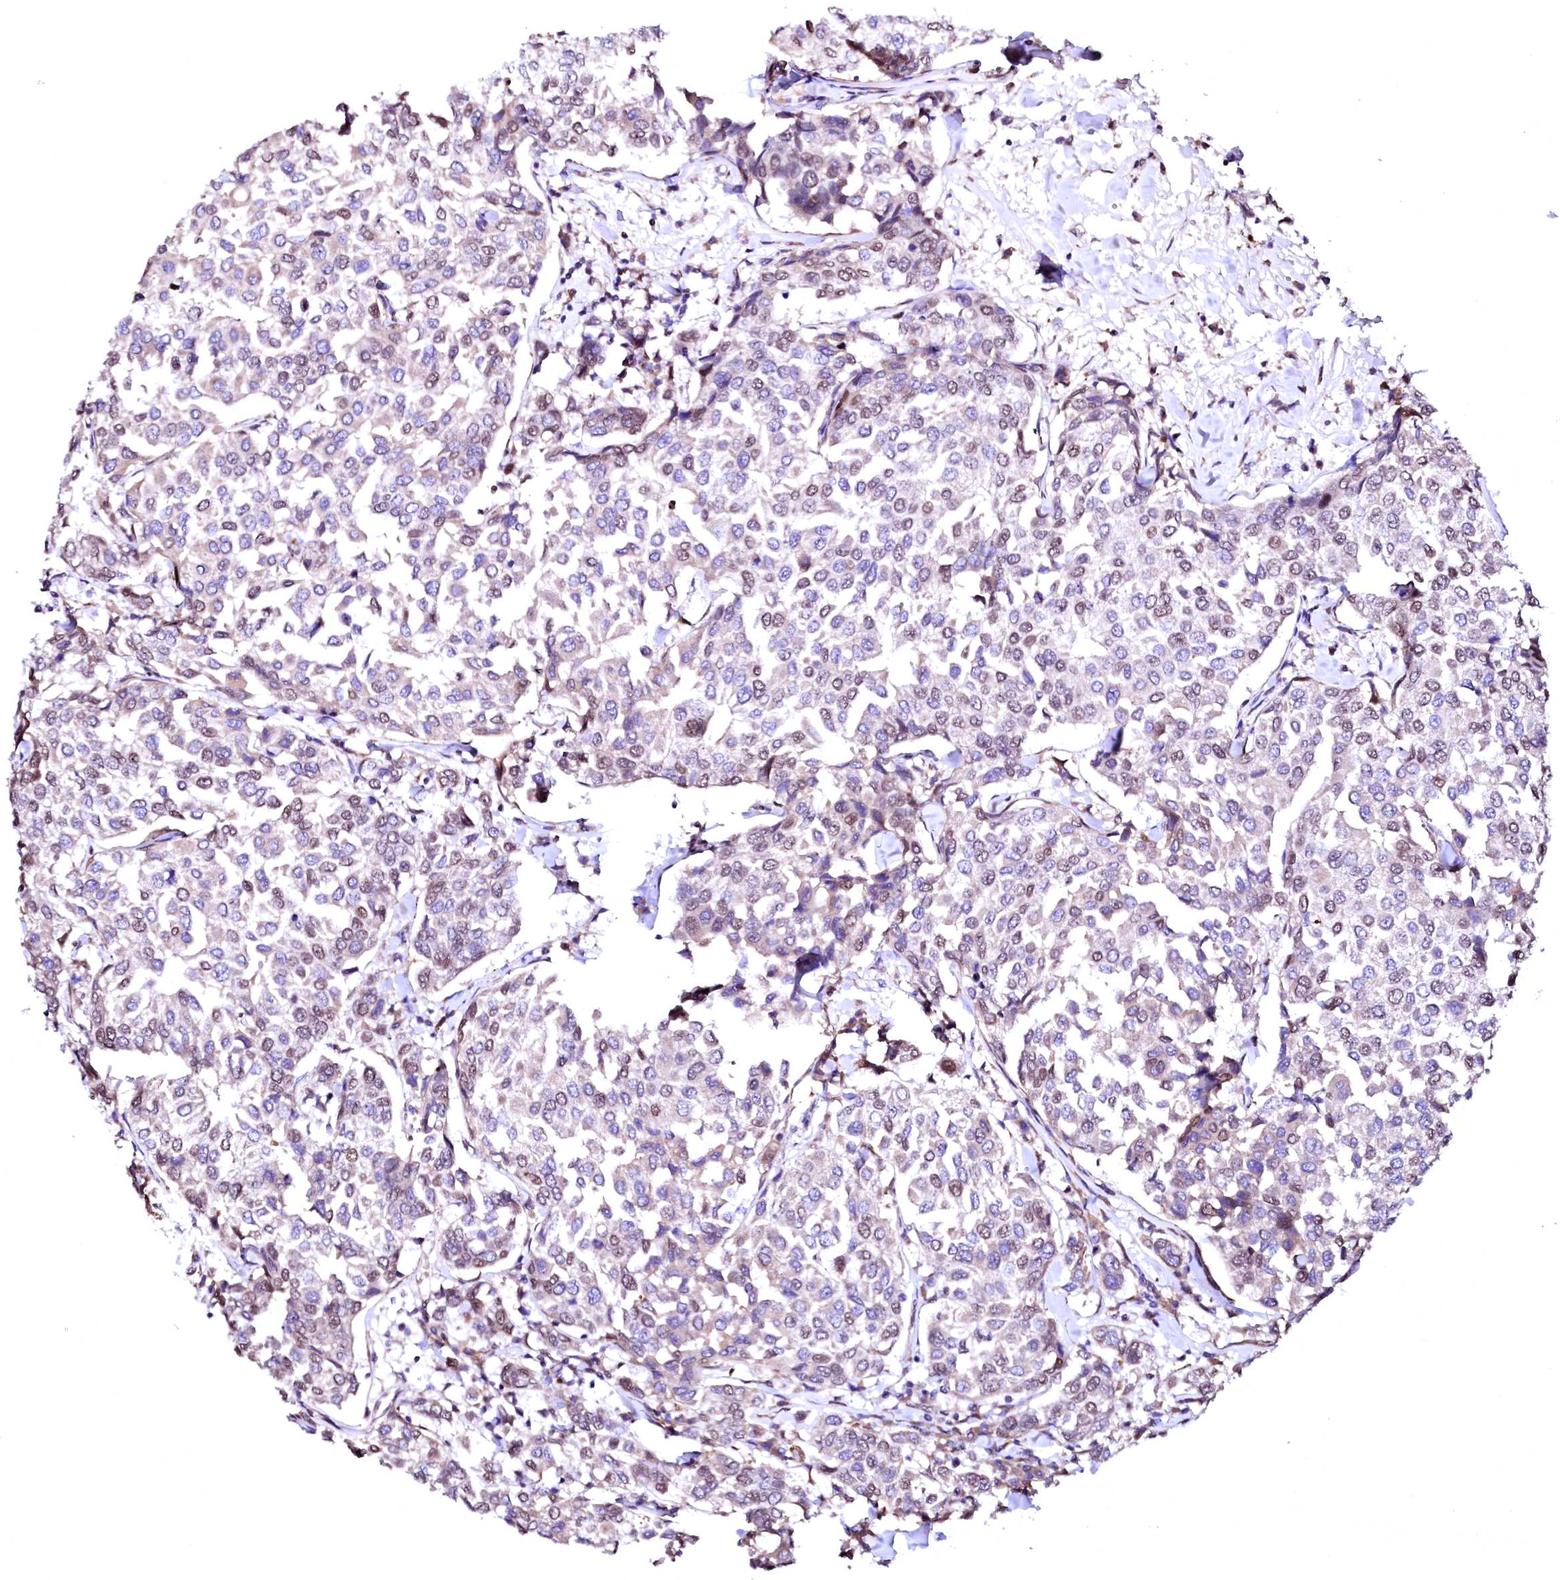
{"staining": {"intensity": "weak", "quantity": "25%-75%", "location": "nuclear"}, "tissue": "breast cancer", "cell_type": "Tumor cells", "image_type": "cancer", "snomed": [{"axis": "morphology", "description": "Duct carcinoma"}, {"axis": "topography", "description": "Breast"}], "caption": "Breast cancer (infiltrating ductal carcinoma) was stained to show a protein in brown. There is low levels of weak nuclear expression in about 25%-75% of tumor cells.", "gene": "GPR176", "patient": {"sex": "female", "age": 55}}